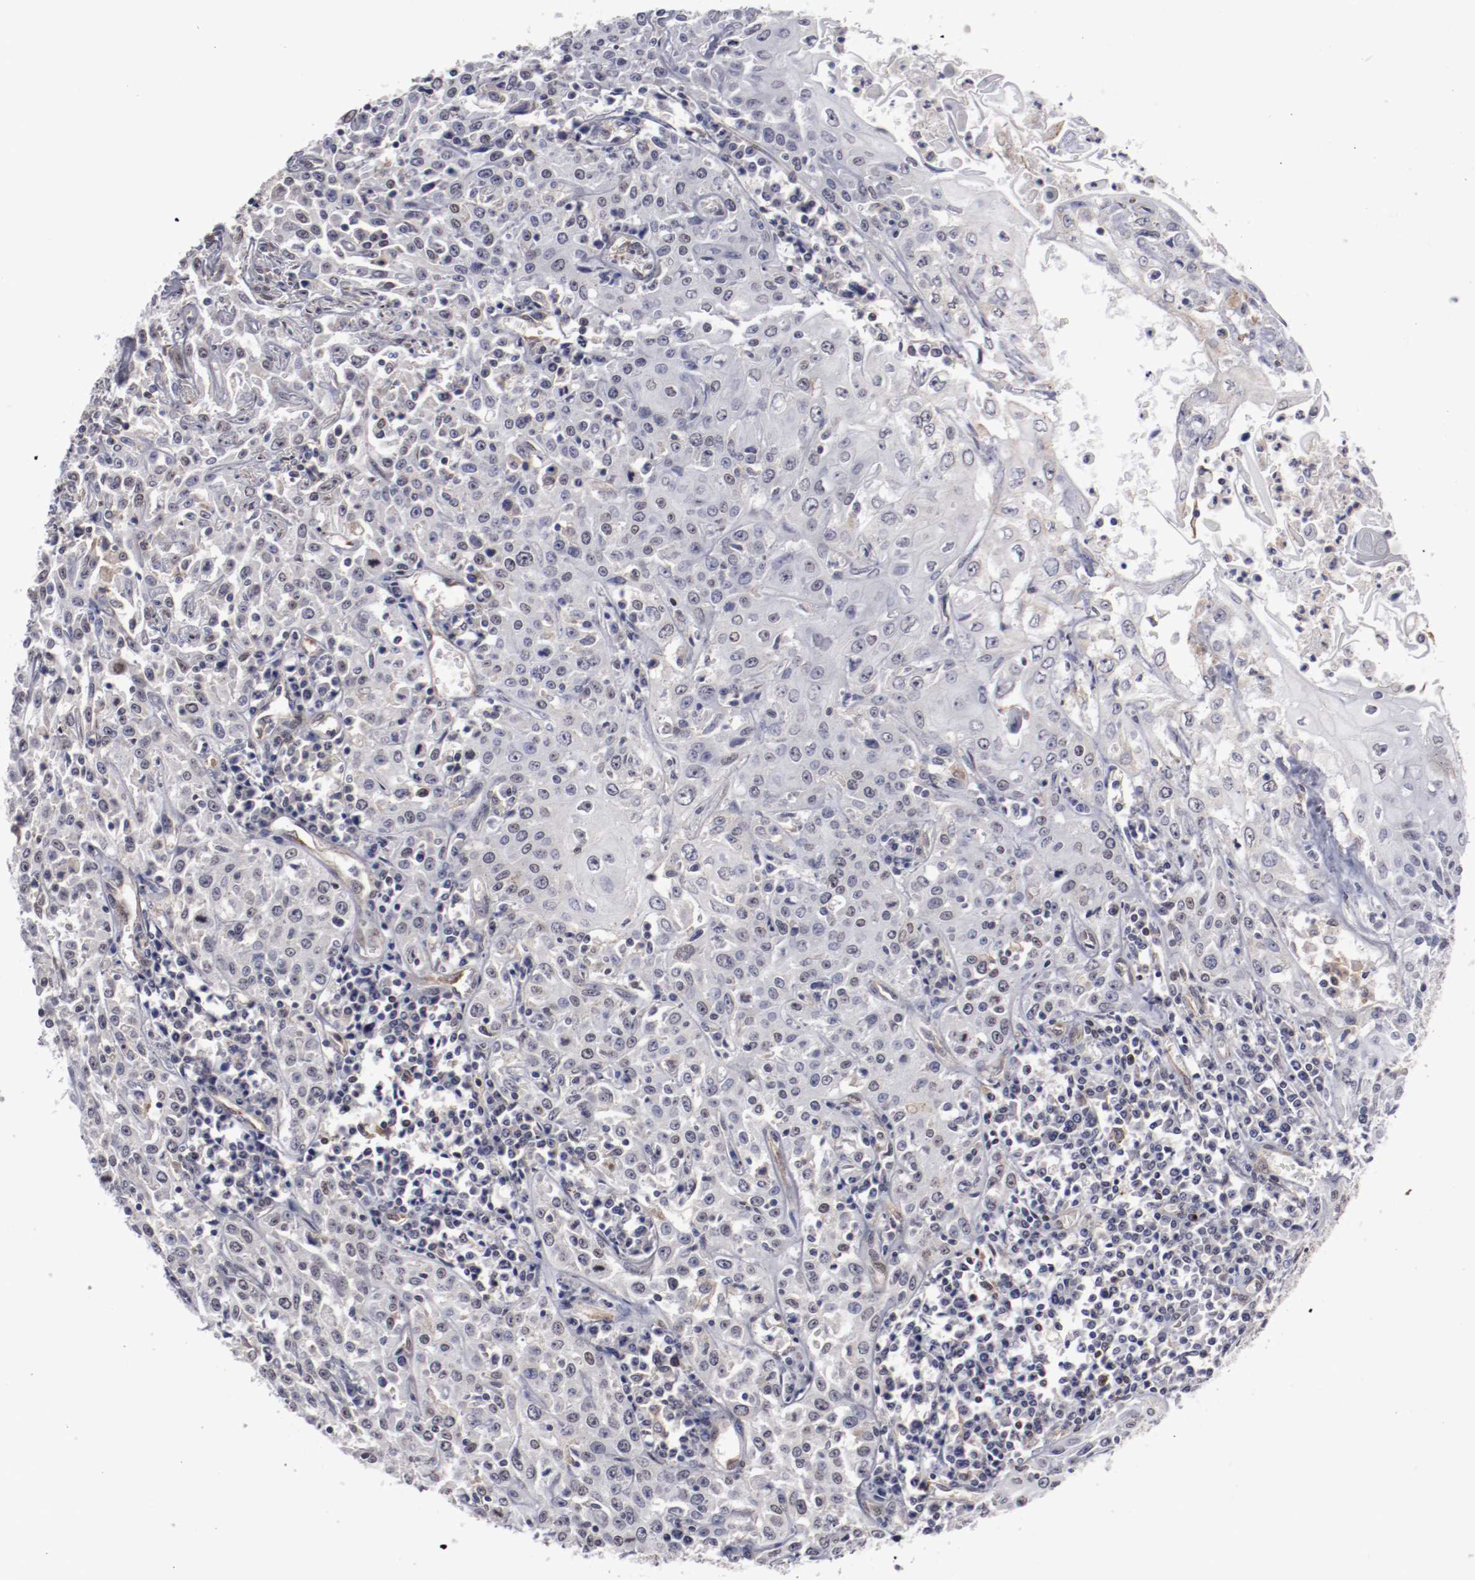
{"staining": {"intensity": "negative", "quantity": "none", "location": "none"}, "tissue": "head and neck cancer", "cell_type": "Tumor cells", "image_type": "cancer", "snomed": [{"axis": "morphology", "description": "Squamous cell carcinoma, NOS"}, {"axis": "topography", "description": "Oral tissue"}, {"axis": "topography", "description": "Head-Neck"}], "caption": "Head and neck cancer stained for a protein using IHC reveals no expression tumor cells.", "gene": "LEF1", "patient": {"sex": "female", "age": 76}}